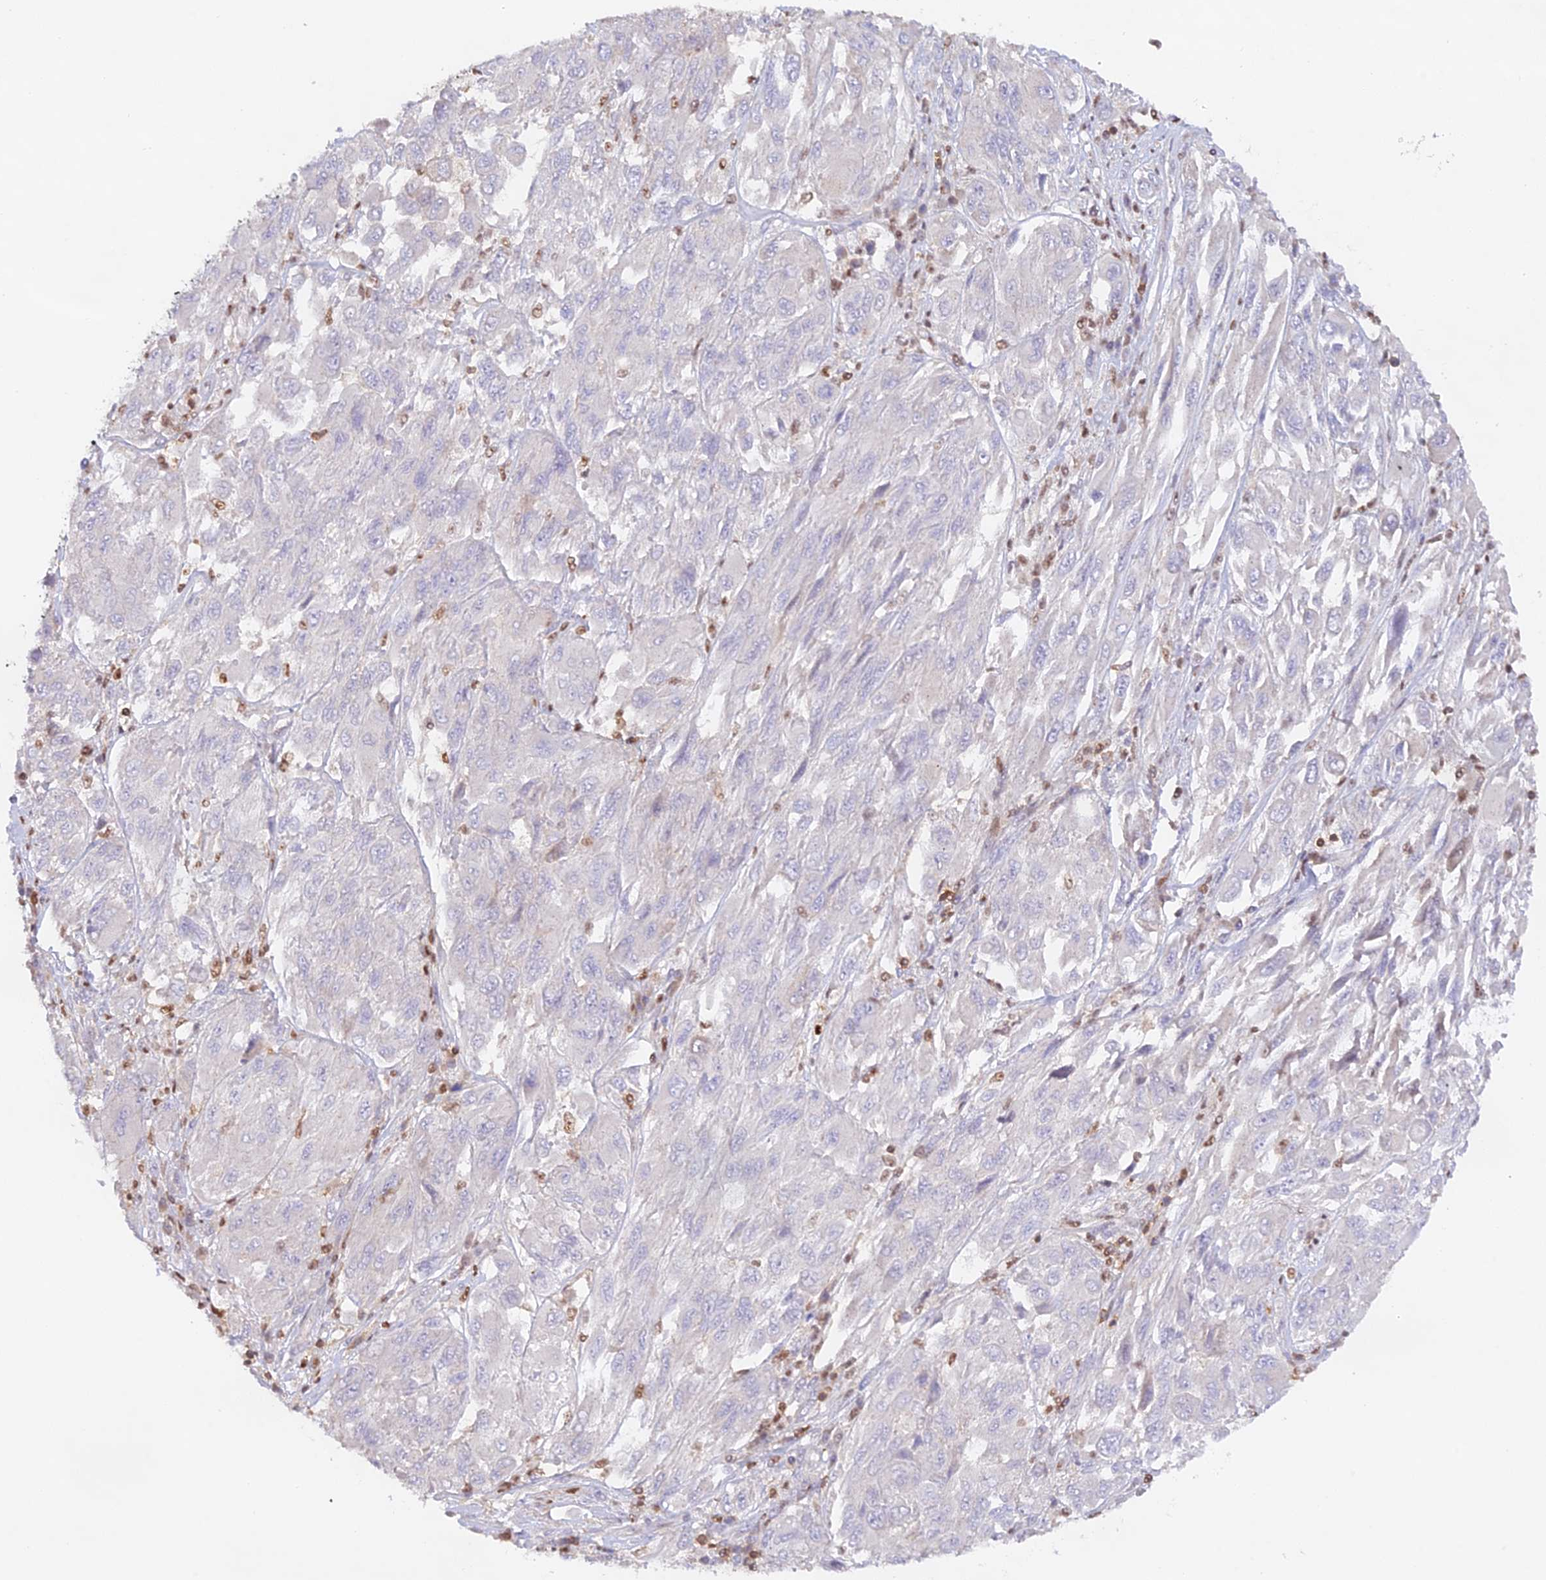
{"staining": {"intensity": "negative", "quantity": "none", "location": "none"}, "tissue": "melanoma", "cell_type": "Tumor cells", "image_type": "cancer", "snomed": [{"axis": "morphology", "description": "Malignant melanoma, NOS"}, {"axis": "topography", "description": "Skin"}], "caption": "Malignant melanoma was stained to show a protein in brown. There is no significant staining in tumor cells.", "gene": "DENND1C", "patient": {"sex": "female", "age": 91}}